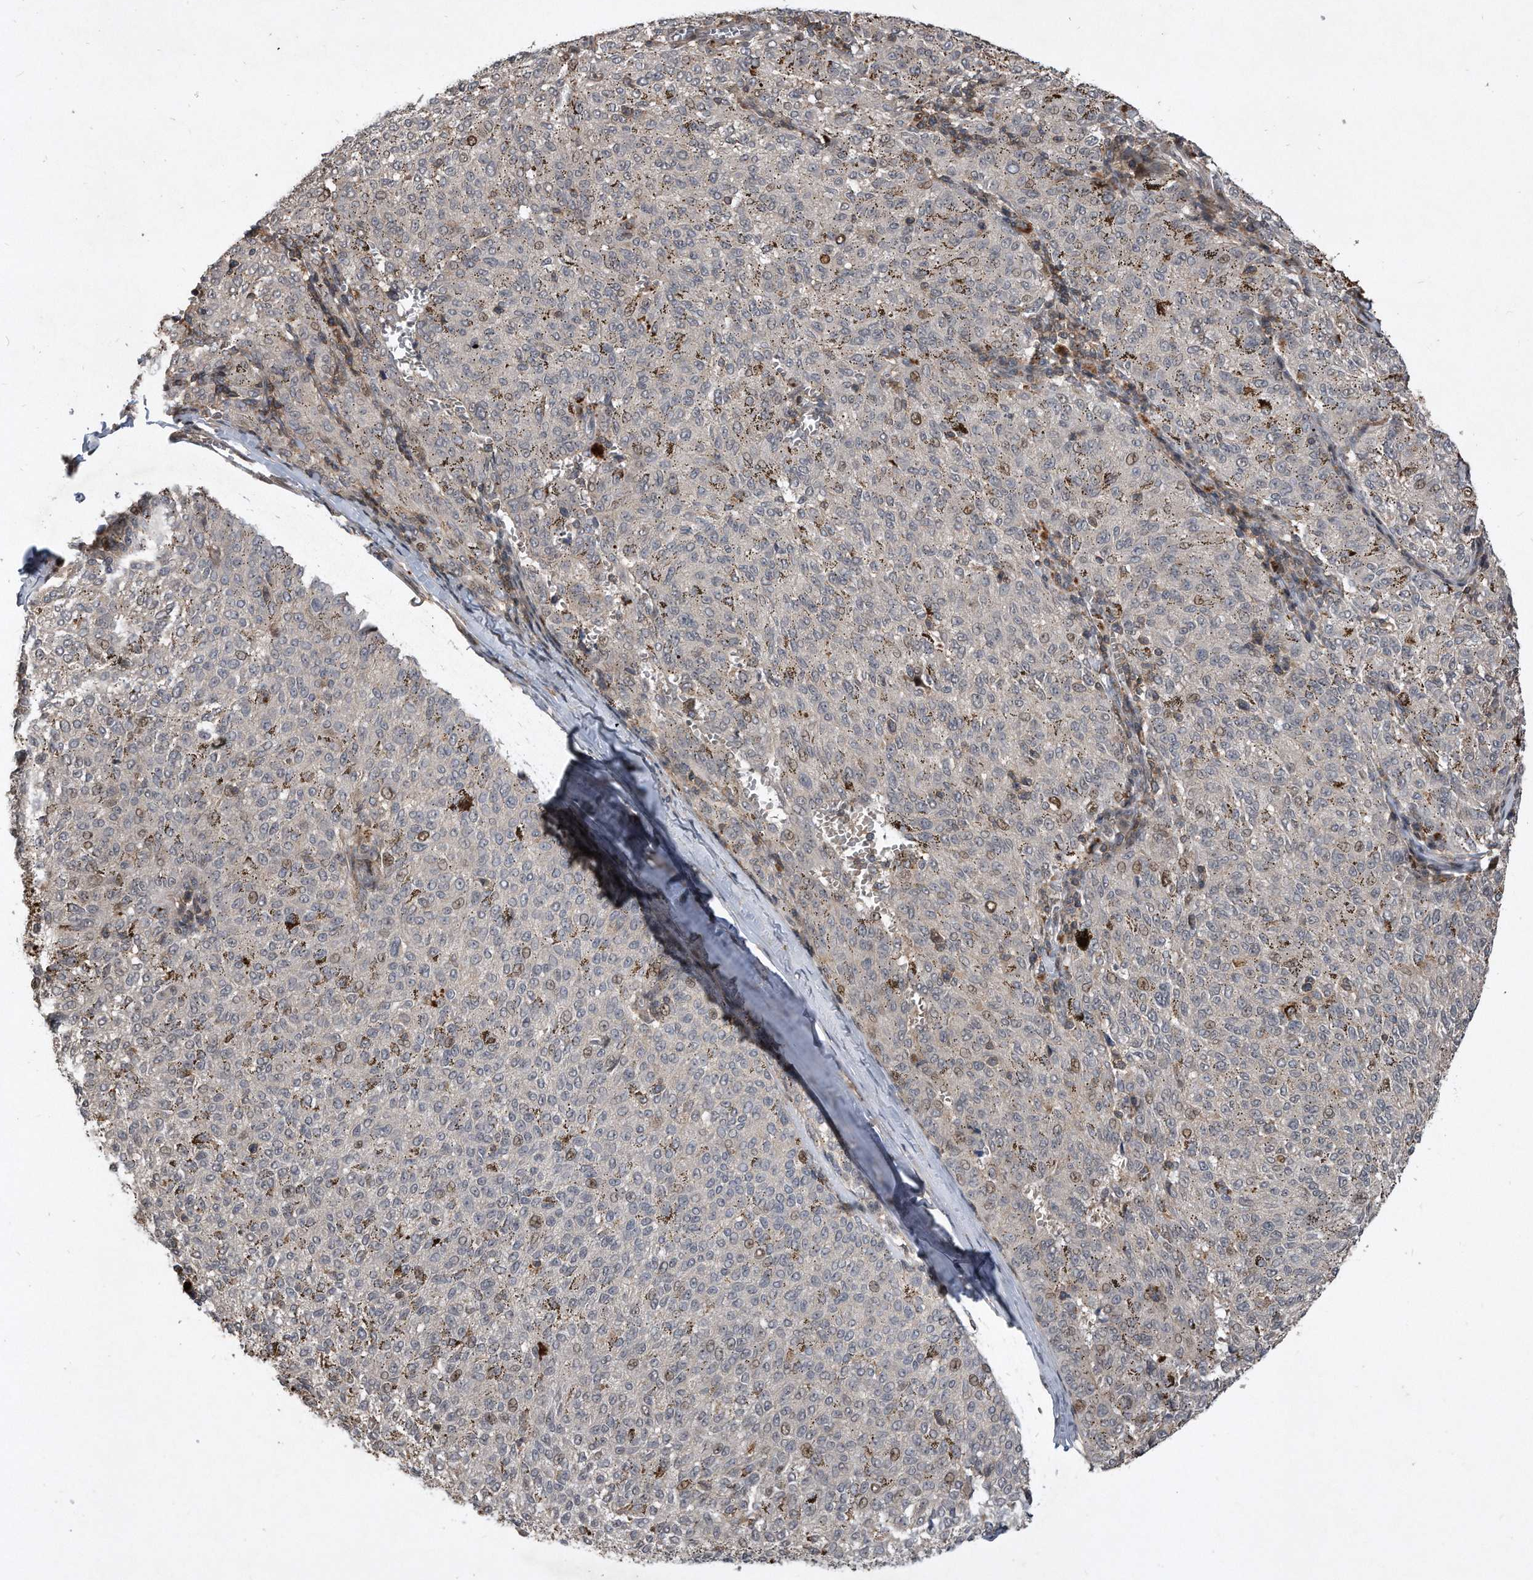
{"staining": {"intensity": "weak", "quantity": "25%-75%", "location": "nuclear"}, "tissue": "melanoma", "cell_type": "Tumor cells", "image_type": "cancer", "snomed": [{"axis": "morphology", "description": "Malignant melanoma, NOS"}, {"axis": "topography", "description": "Skin"}], "caption": "Immunohistochemical staining of malignant melanoma demonstrates low levels of weak nuclear protein staining in approximately 25%-75% of tumor cells. Nuclei are stained in blue.", "gene": "PGBD2", "patient": {"sex": "female", "age": 72}}